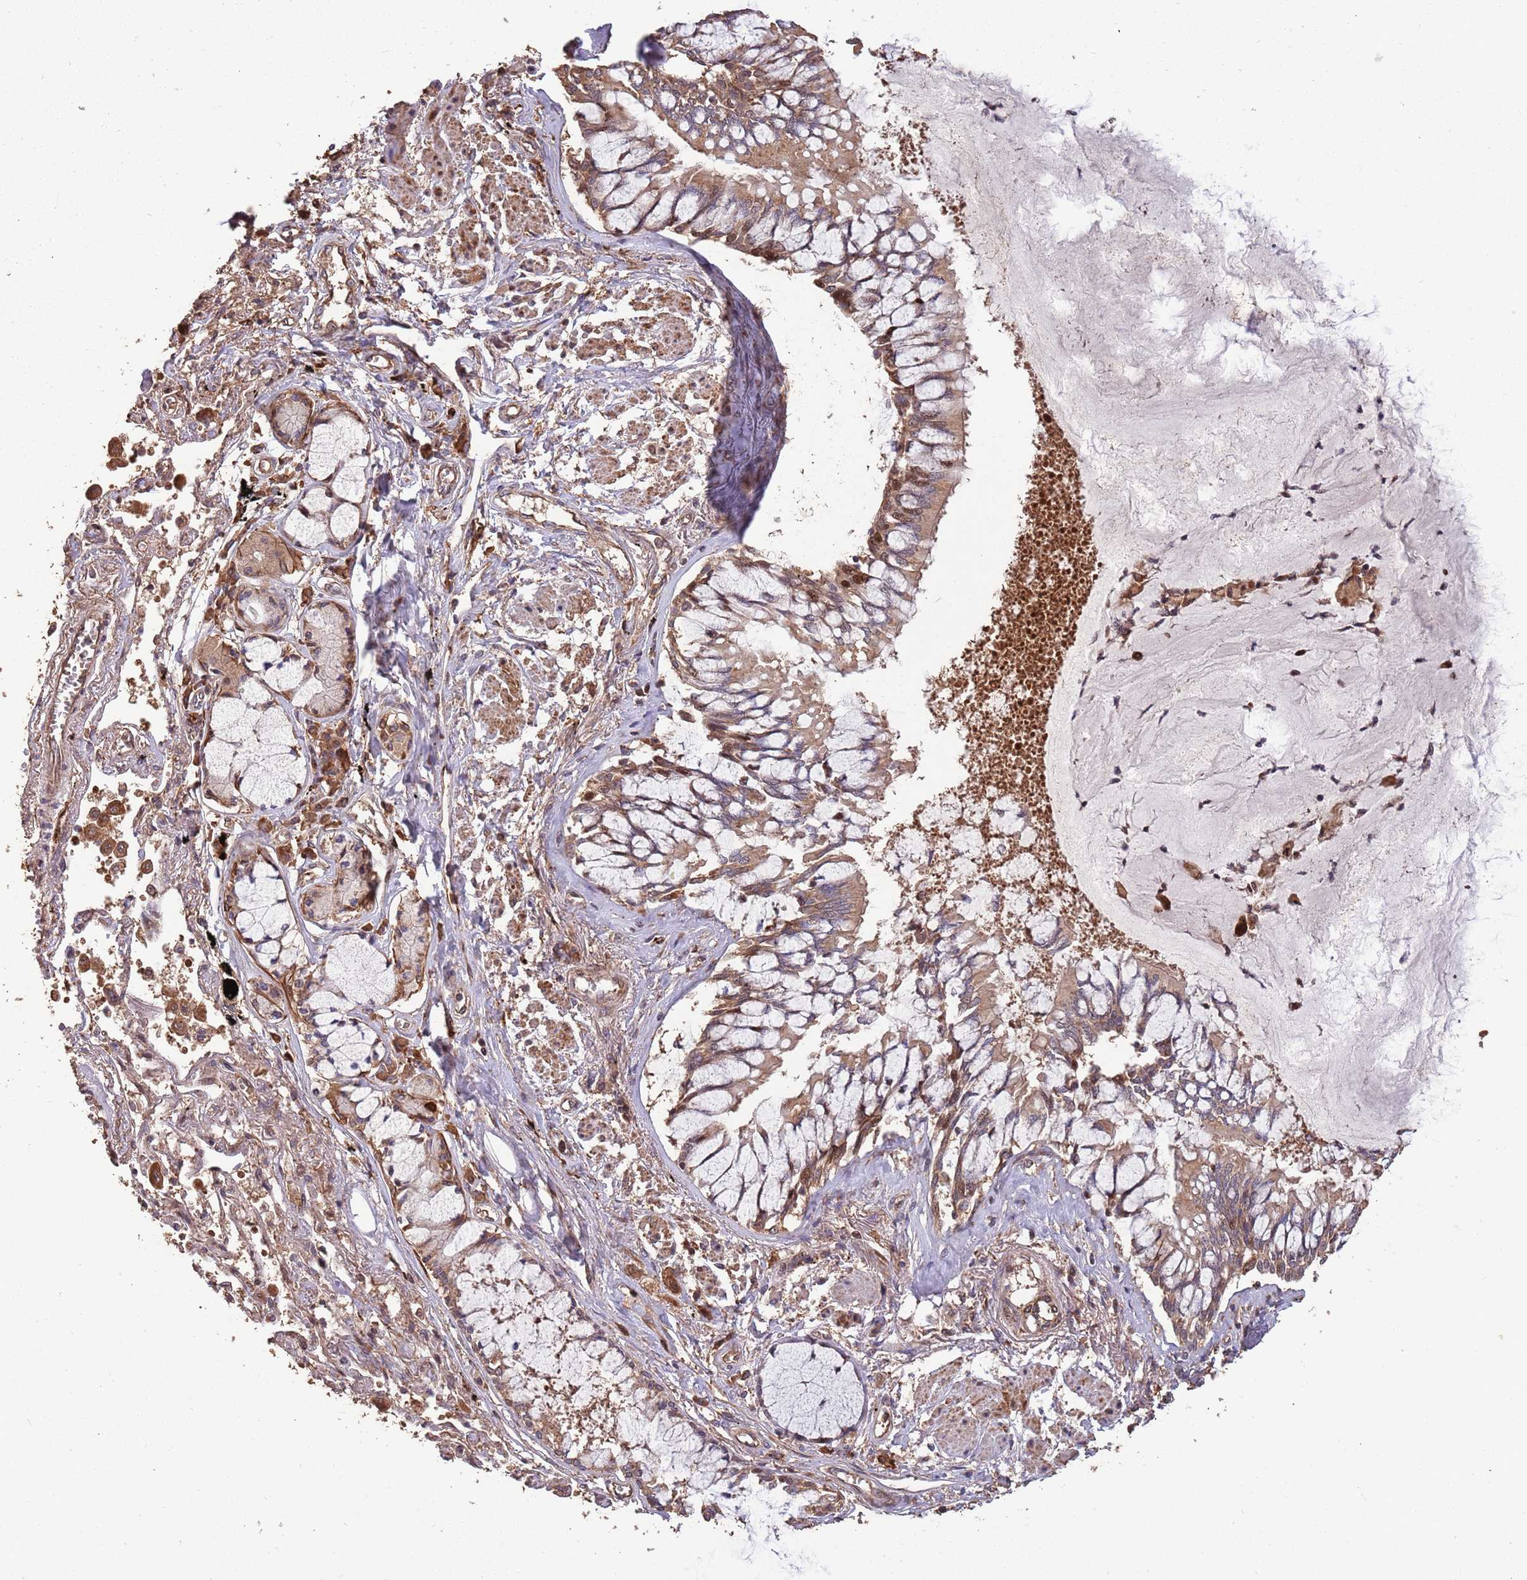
{"staining": {"intensity": "moderate", "quantity": ">75%", "location": "cytoplasmic/membranous"}, "tissue": "lung cancer", "cell_type": "Tumor cells", "image_type": "cancer", "snomed": [{"axis": "morphology", "description": "Adenocarcinoma, NOS"}, {"axis": "topography", "description": "Lung"}], "caption": "Human lung cancer (adenocarcinoma) stained for a protein (brown) shows moderate cytoplasmic/membranous positive expression in approximately >75% of tumor cells.", "gene": "ZNF428", "patient": {"sex": "male", "age": 67}}